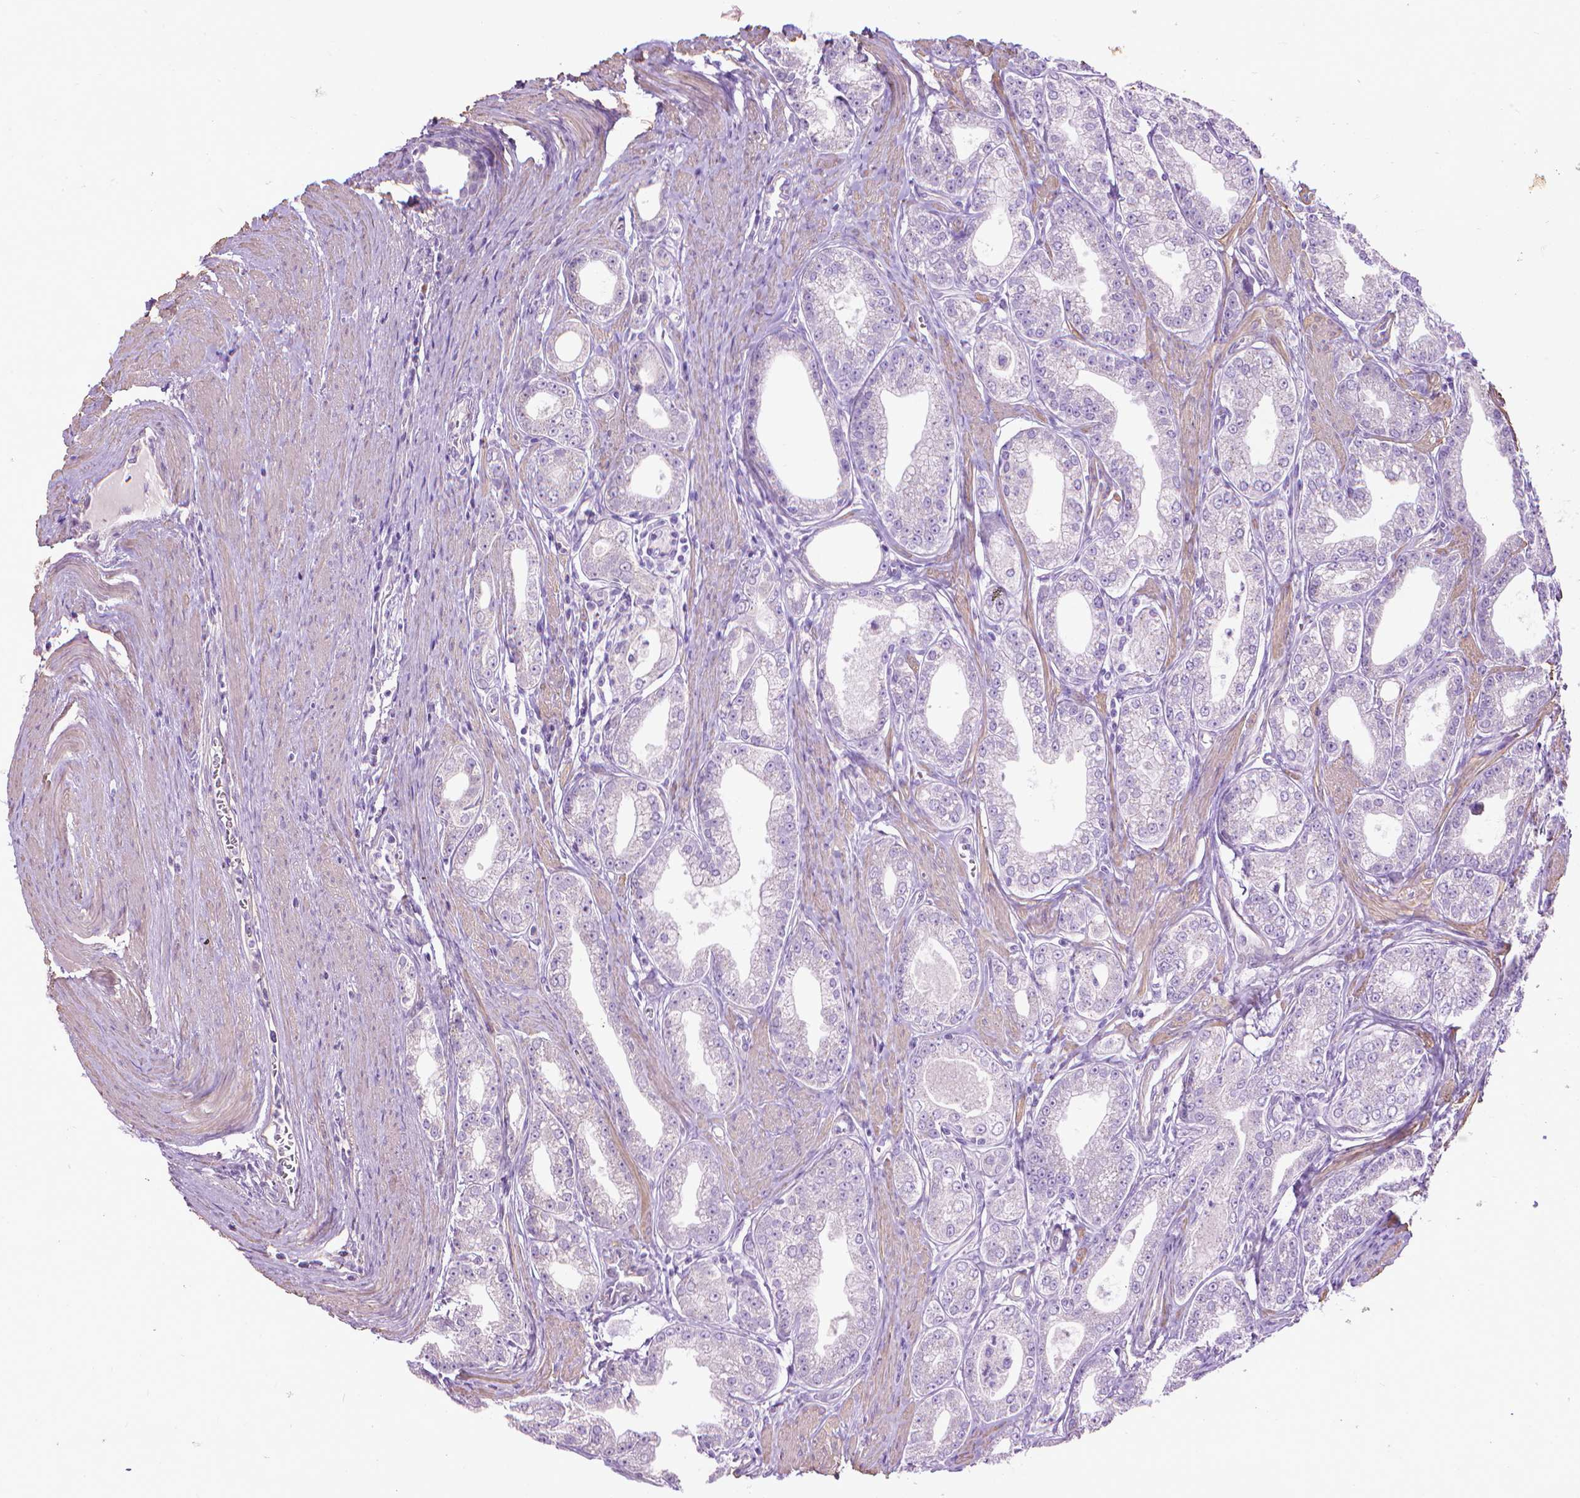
{"staining": {"intensity": "negative", "quantity": "none", "location": "none"}, "tissue": "prostate cancer", "cell_type": "Tumor cells", "image_type": "cancer", "snomed": [{"axis": "morphology", "description": "Adenocarcinoma, NOS"}, {"axis": "topography", "description": "Prostate"}], "caption": "Tumor cells are negative for brown protein staining in adenocarcinoma (prostate). (DAB (3,3'-diaminobenzidine) immunohistochemistry (IHC), high magnification).", "gene": "AQP10", "patient": {"sex": "male", "age": 71}}